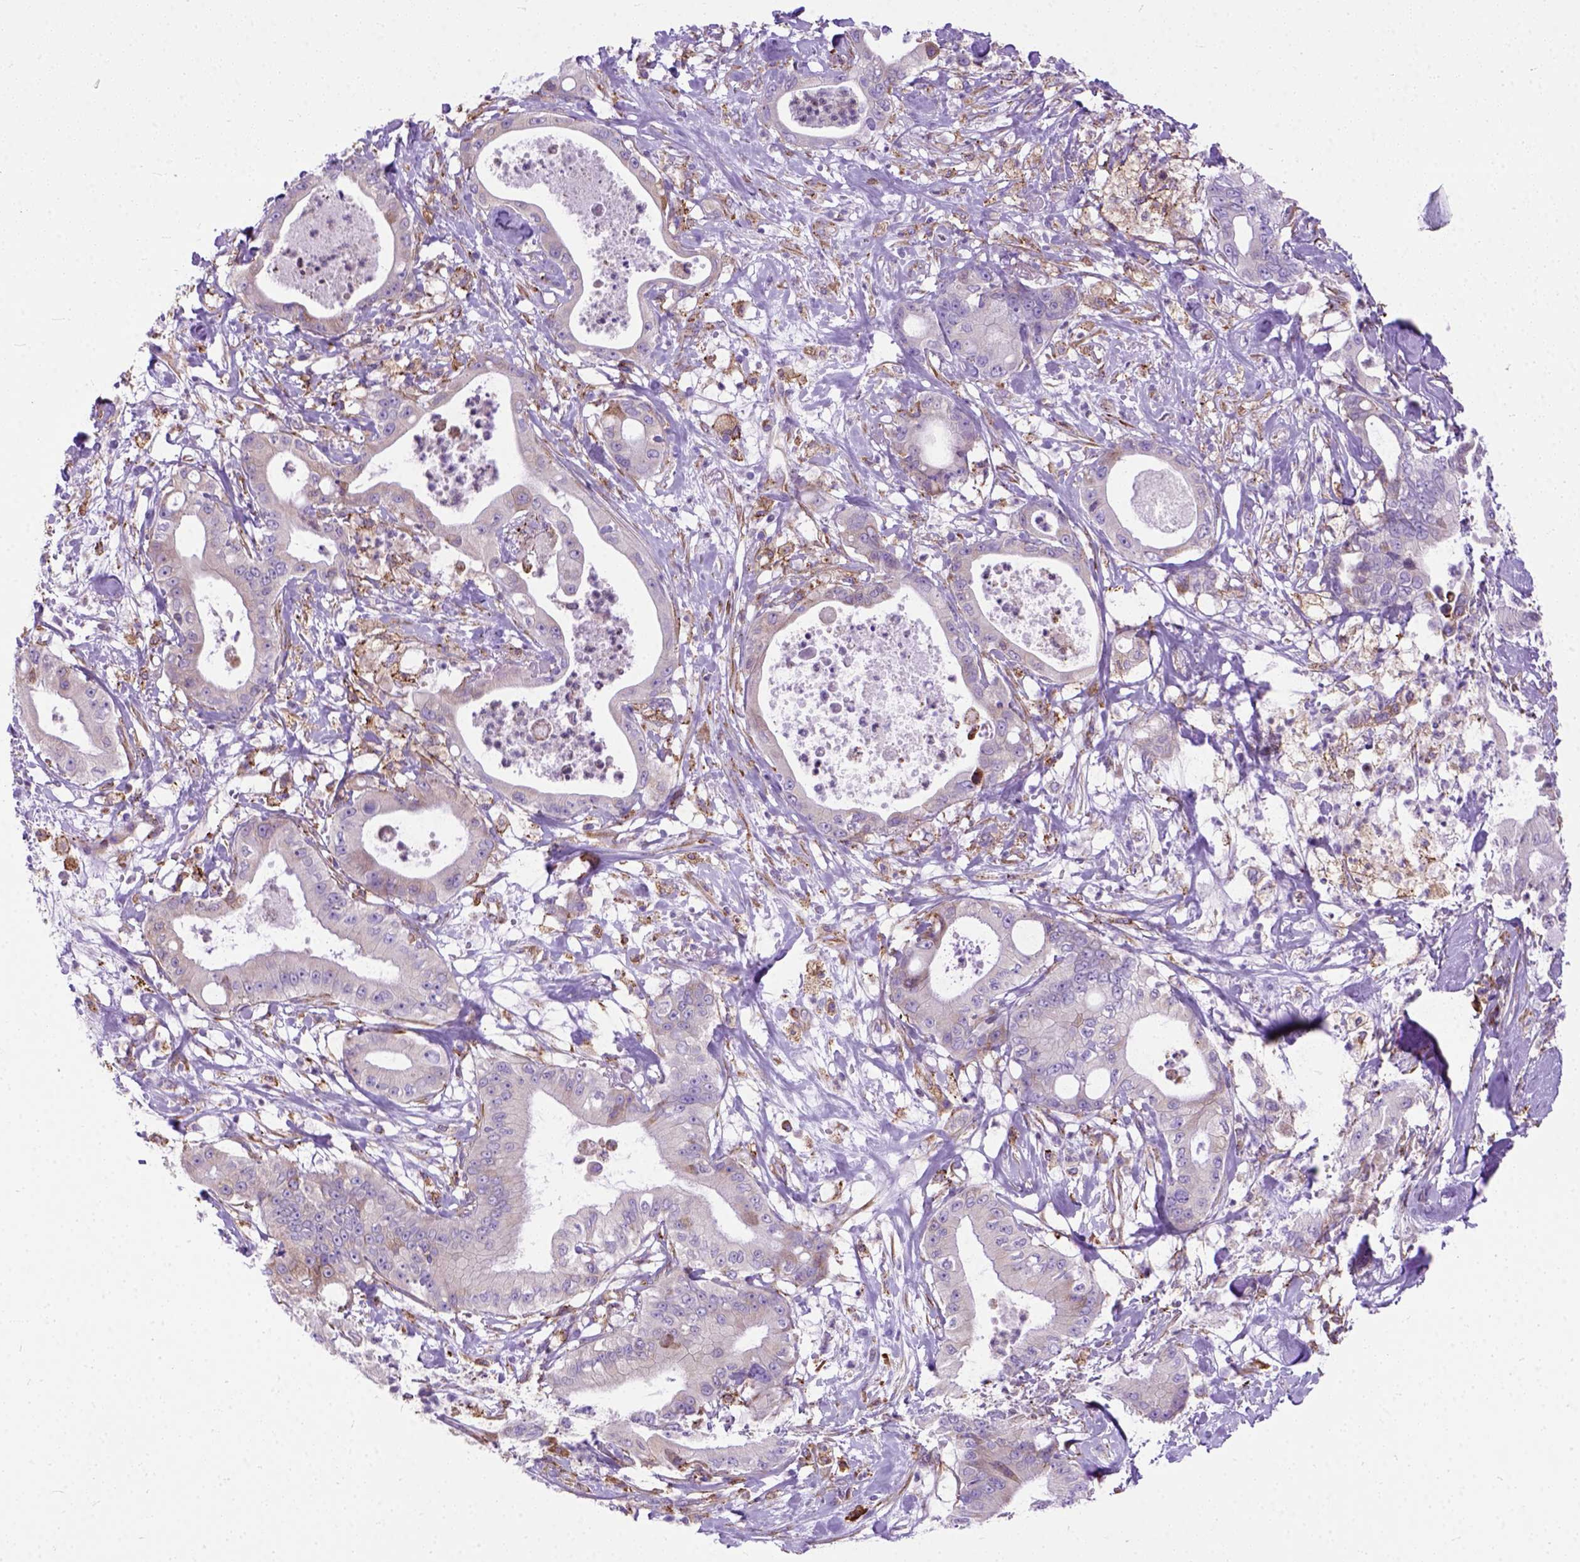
{"staining": {"intensity": "moderate", "quantity": "<25%", "location": "cytoplasmic/membranous"}, "tissue": "pancreatic cancer", "cell_type": "Tumor cells", "image_type": "cancer", "snomed": [{"axis": "morphology", "description": "Adenocarcinoma, NOS"}, {"axis": "topography", "description": "Pancreas"}], "caption": "This is an image of immunohistochemistry (IHC) staining of adenocarcinoma (pancreatic), which shows moderate expression in the cytoplasmic/membranous of tumor cells.", "gene": "PLK4", "patient": {"sex": "male", "age": 71}}